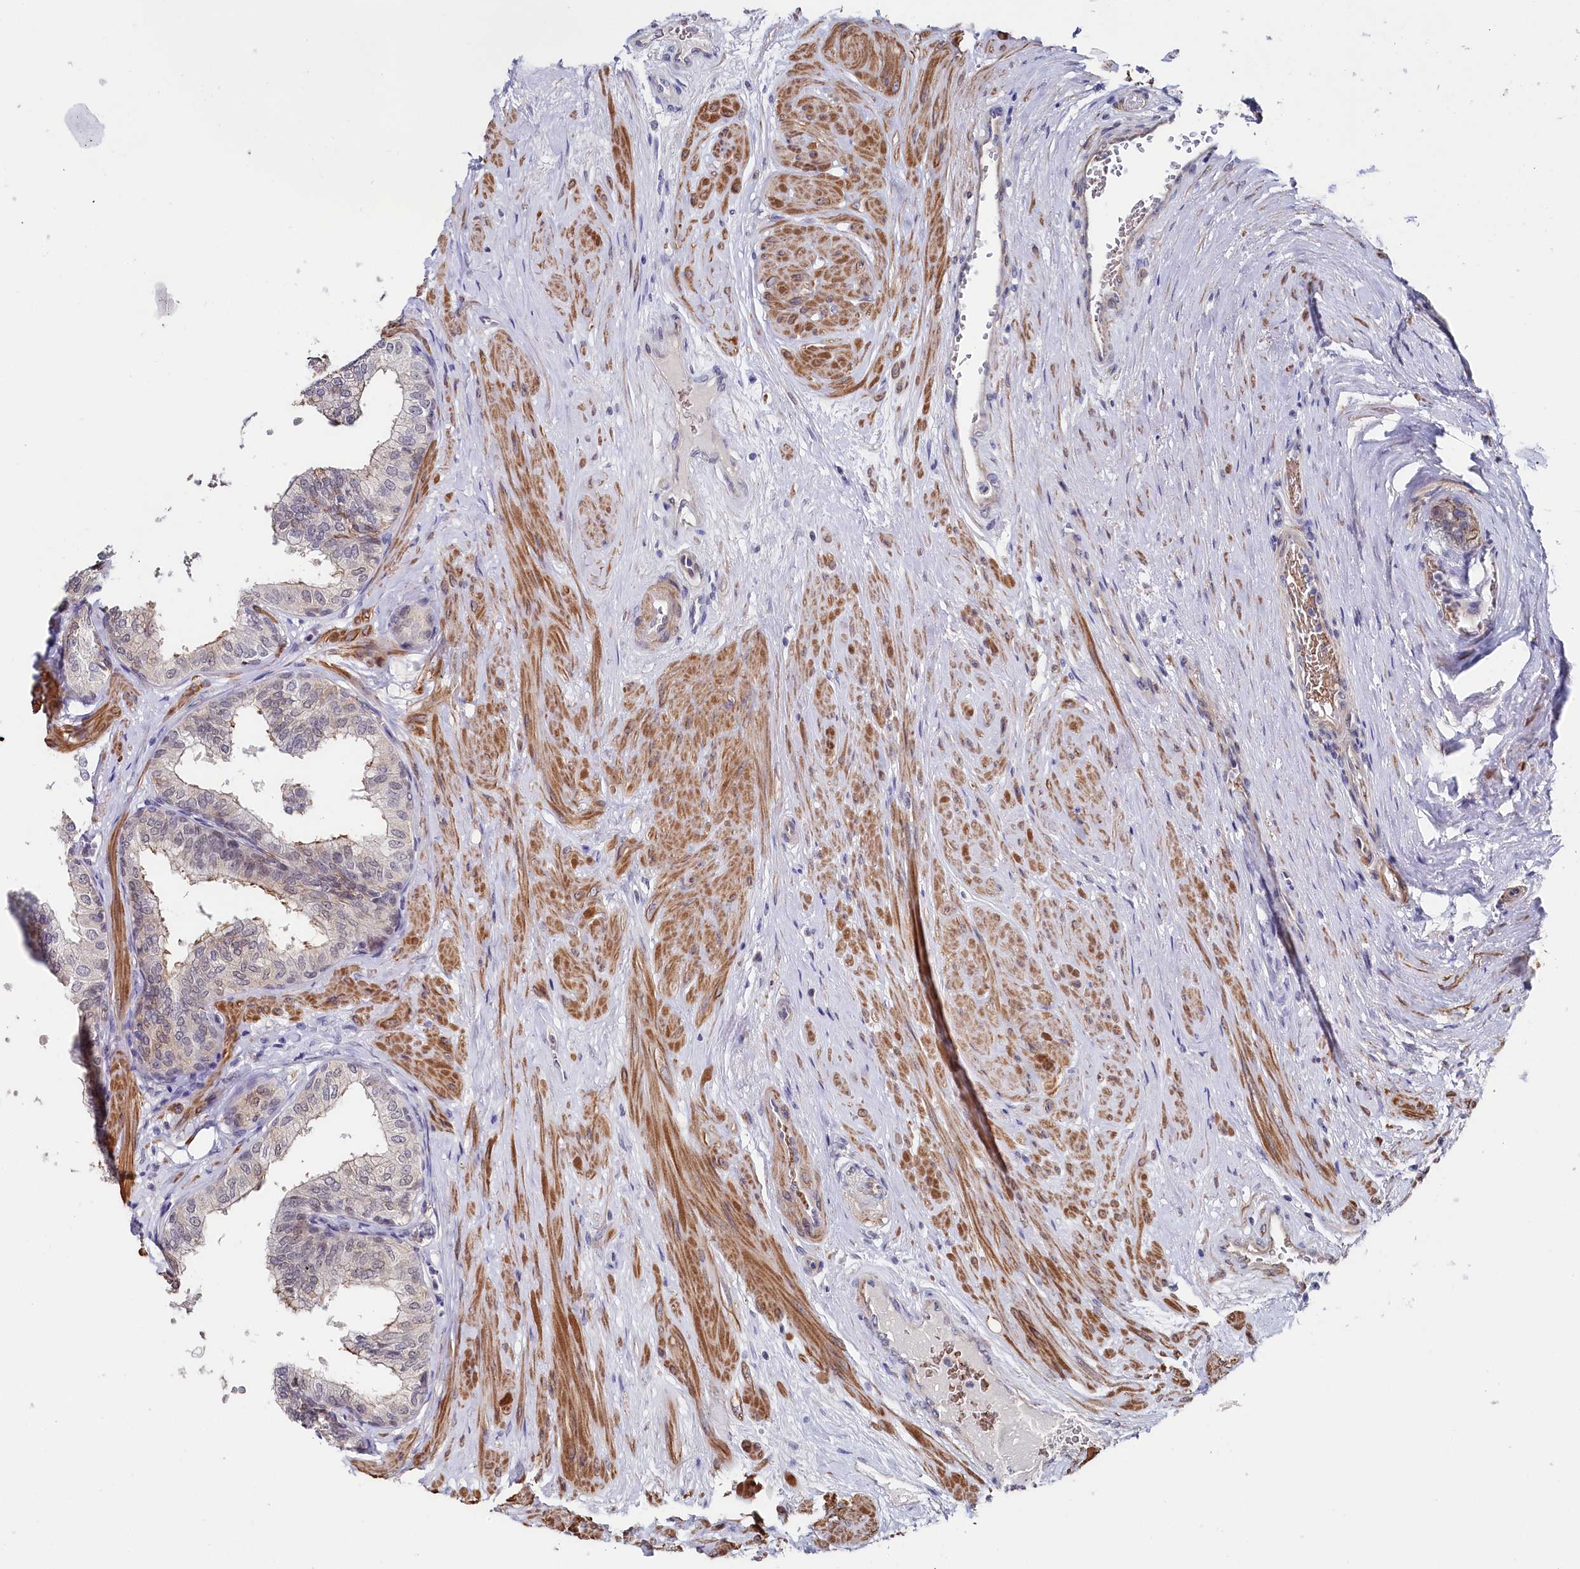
{"staining": {"intensity": "weak", "quantity": "<25%", "location": "nuclear"}, "tissue": "prostate", "cell_type": "Glandular cells", "image_type": "normal", "snomed": [{"axis": "morphology", "description": "Normal tissue, NOS"}, {"axis": "topography", "description": "Prostate"}], "caption": "The immunohistochemistry (IHC) histopathology image has no significant staining in glandular cells of prostate.", "gene": "TIGD4", "patient": {"sex": "male", "age": 60}}